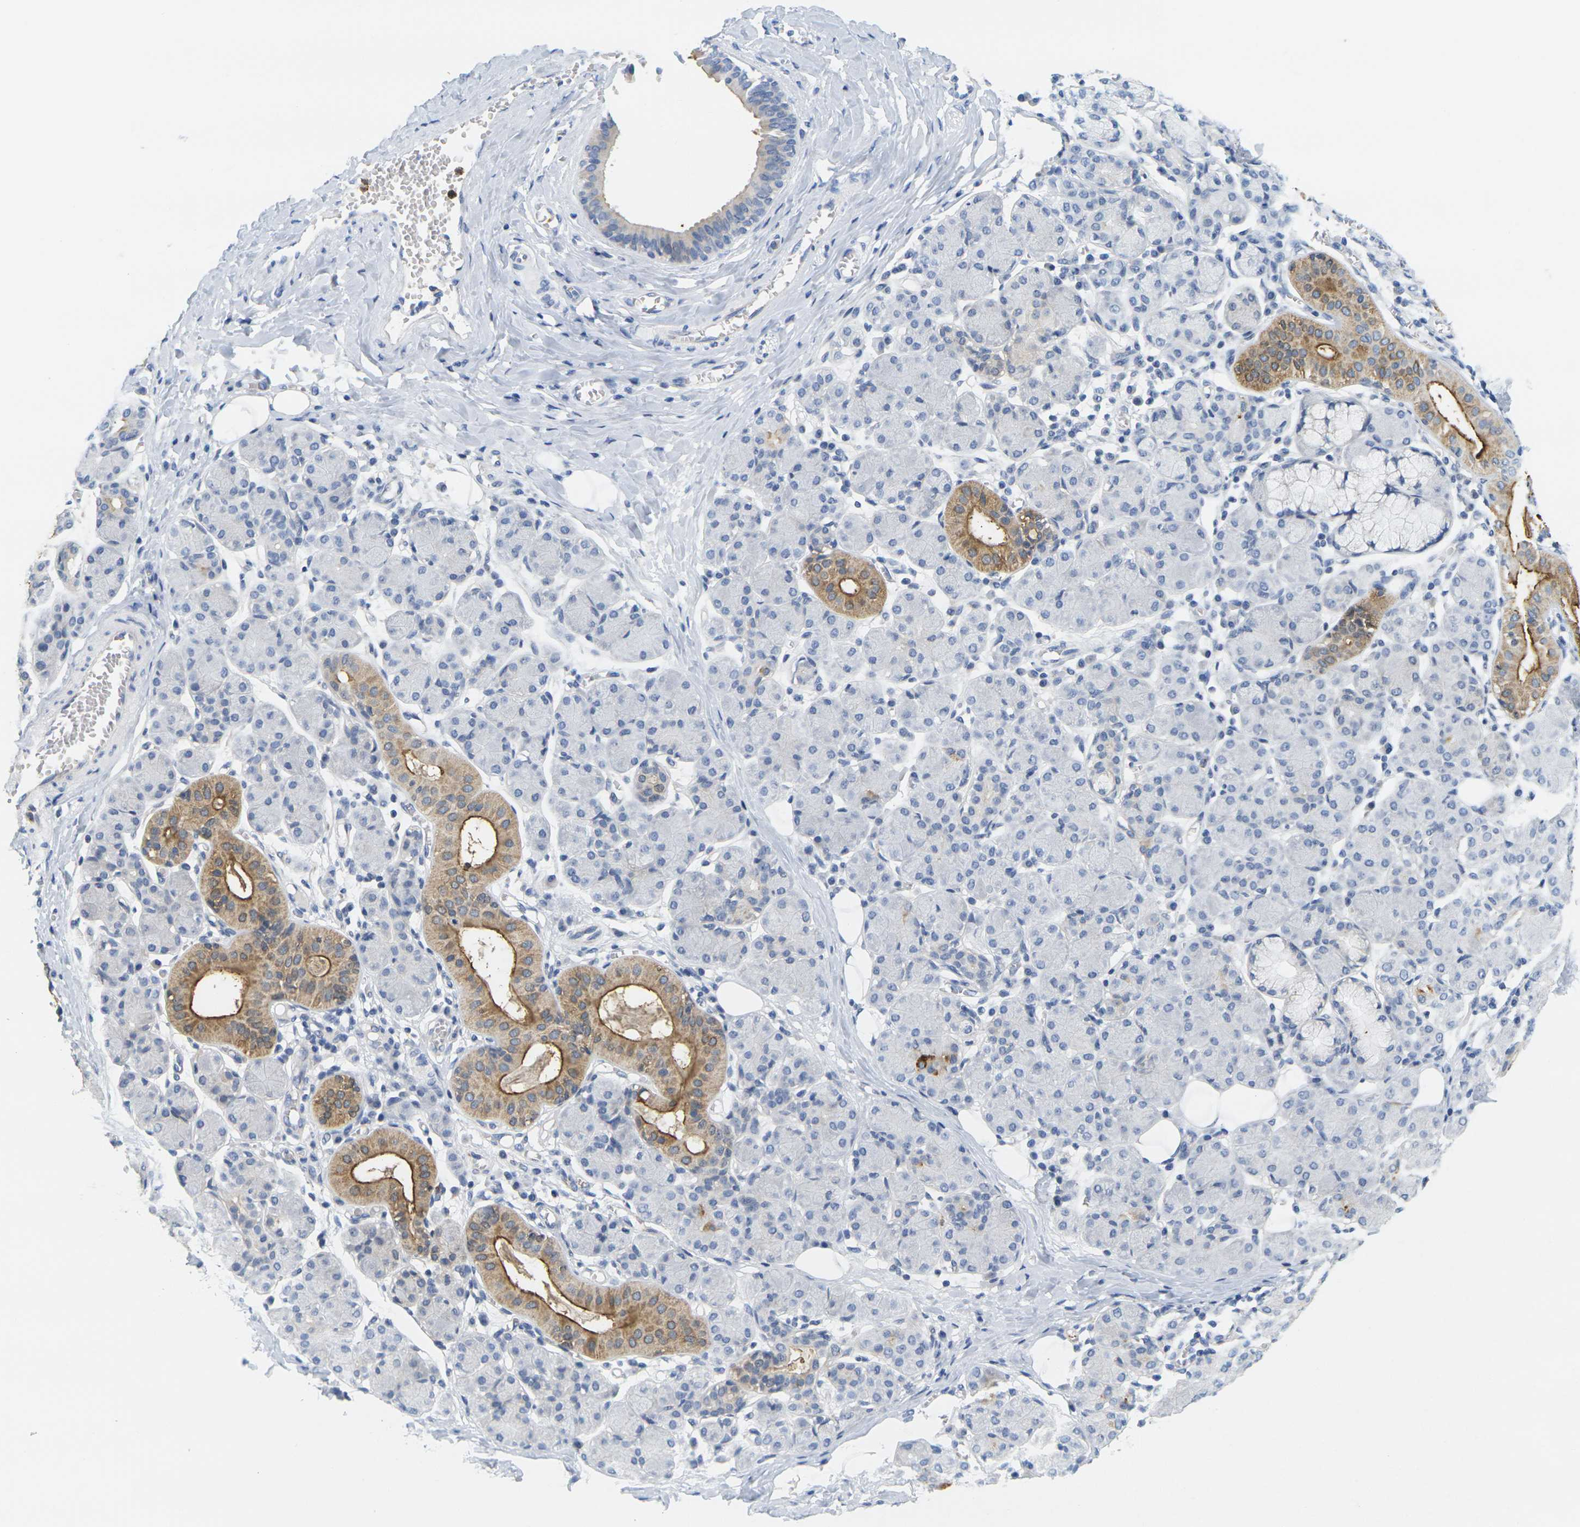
{"staining": {"intensity": "moderate", "quantity": "<25%", "location": "cytoplasmic/membranous"}, "tissue": "salivary gland", "cell_type": "Glandular cells", "image_type": "normal", "snomed": [{"axis": "morphology", "description": "Normal tissue, NOS"}, {"axis": "morphology", "description": "Inflammation, NOS"}, {"axis": "topography", "description": "Lymph node"}, {"axis": "topography", "description": "Salivary gland"}], "caption": "This histopathology image shows immunohistochemistry (IHC) staining of benign human salivary gland, with low moderate cytoplasmic/membranous expression in about <25% of glandular cells.", "gene": "KLK5", "patient": {"sex": "male", "age": 3}}